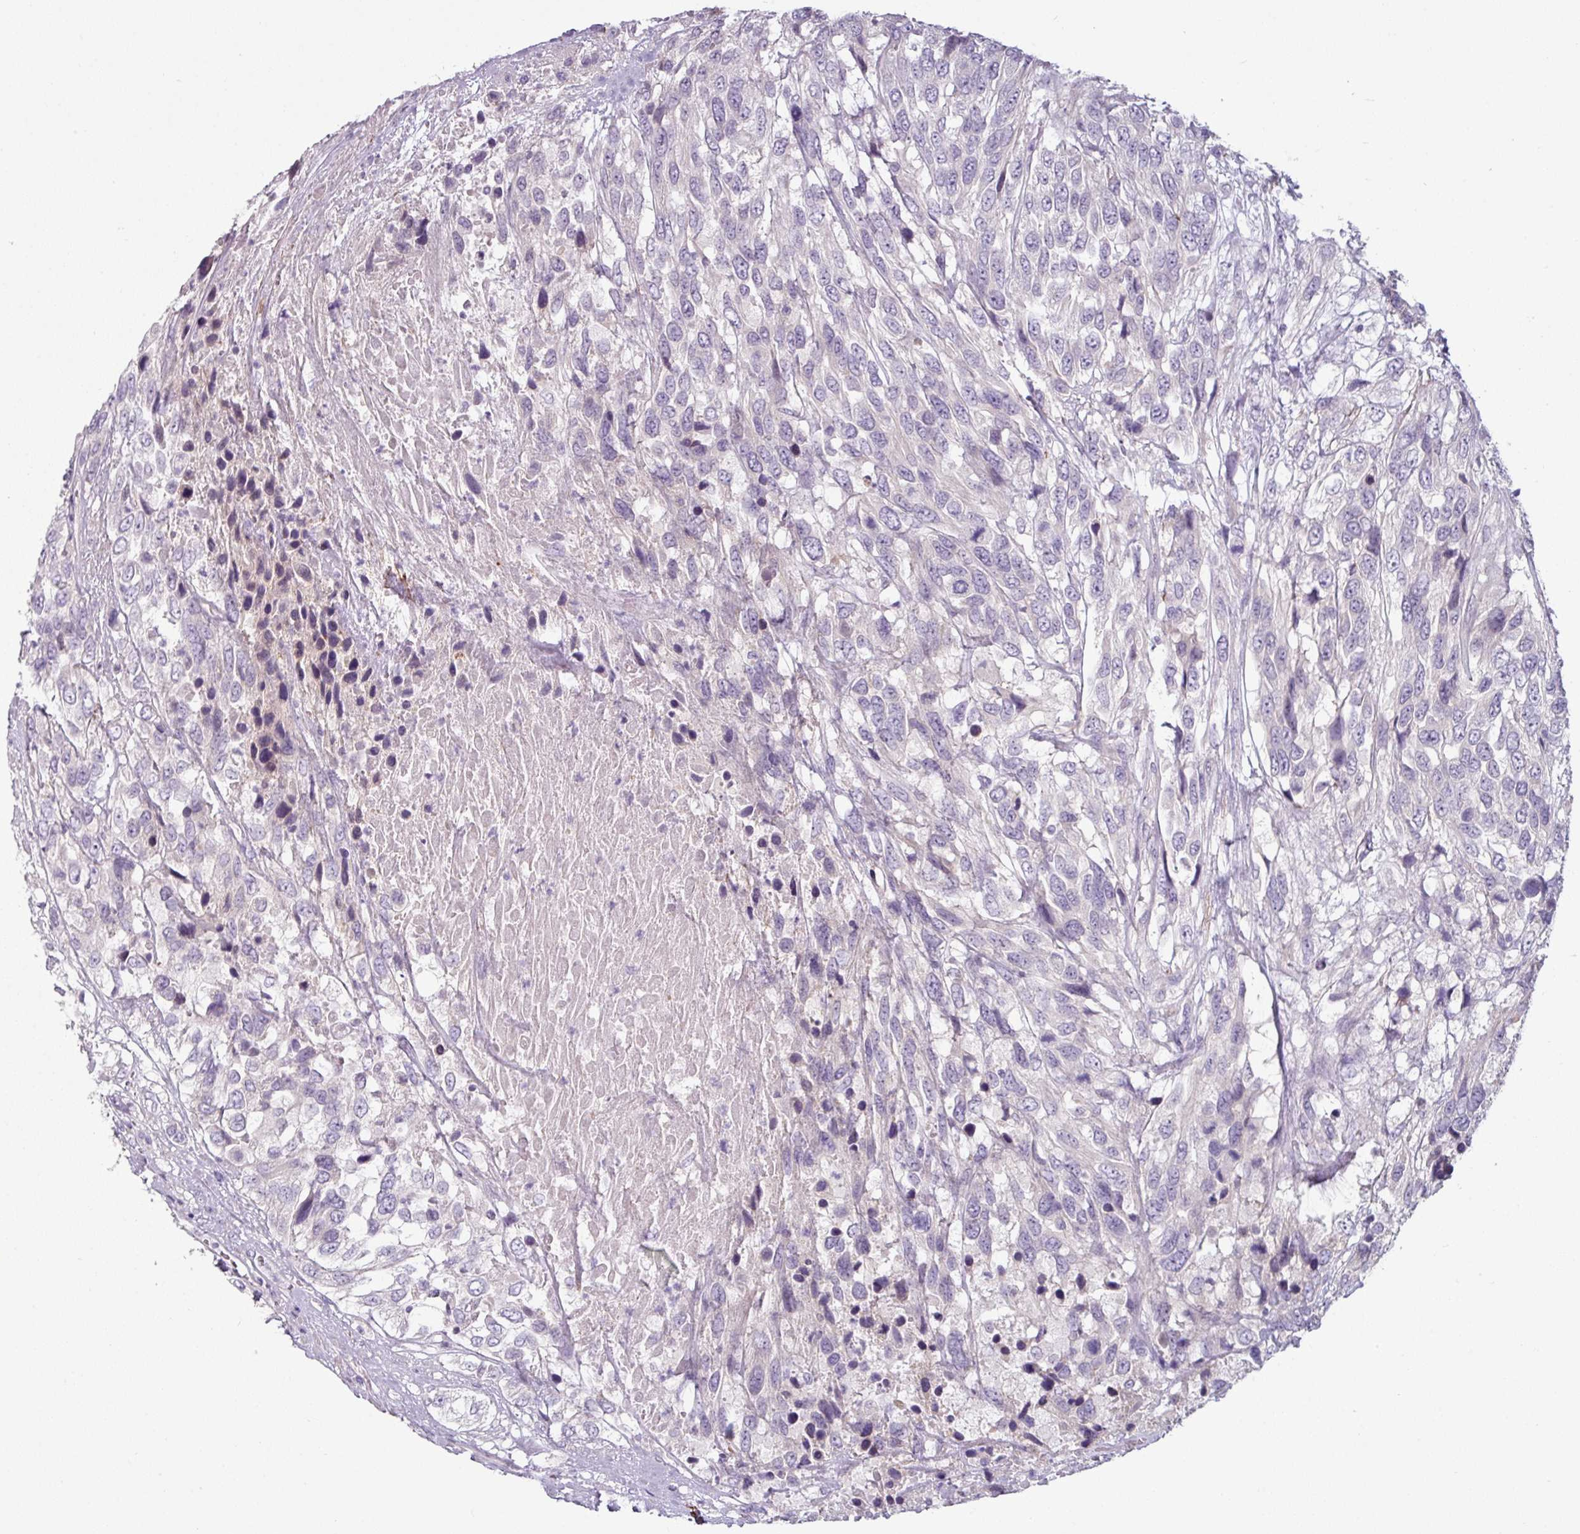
{"staining": {"intensity": "negative", "quantity": "none", "location": "none"}, "tissue": "urothelial cancer", "cell_type": "Tumor cells", "image_type": "cancer", "snomed": [{"axis": "morphology", "description": "Urothelial carcinoma, High grade"}, {"axis": "topography", "description": "Urinary bladder"}], "caption": "There is no significant staining in tumor cells of urothelial cancer.", "gene": "MTMR14", "patient": {"sex": "female", "age": 70}}